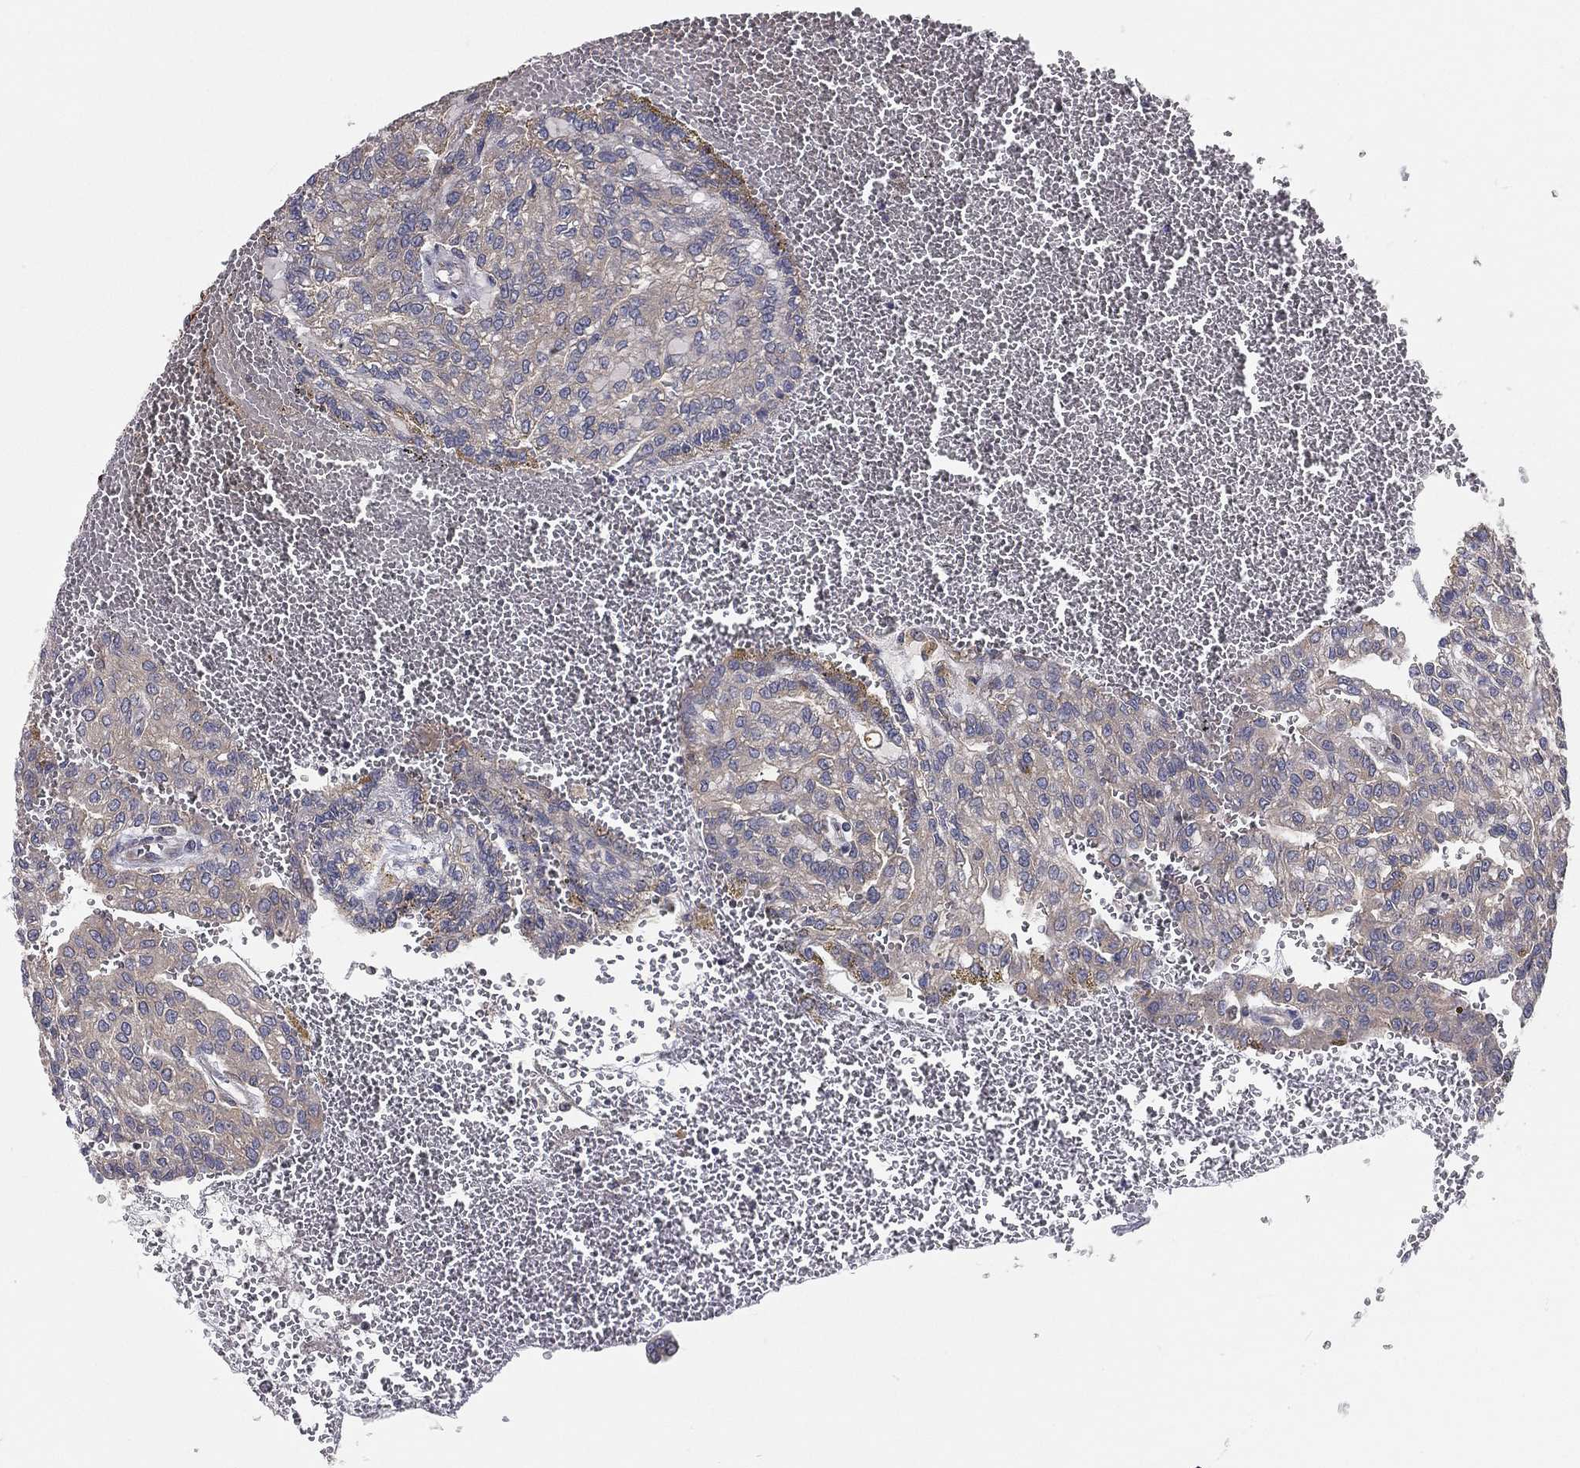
{"staining": {"intensity": "negative", "quantity": "none", "location": "none"}, "tissue": "renal cancer", "cell_type": "Tumor cells", "image_type": "cancer", "snomed": [{"axis": "morphology", "description": "Adenocarcinoma, NOS"}, {"axis": "topography", "description": "Kidney"}], "caption": "A micrograph of renal cancer (adenocarcinoma) stained for a protein demonstrates no brown staining in tumor cells.", "gene": "EIF2B5", "patient": {"sex": "male", "age": 63}}